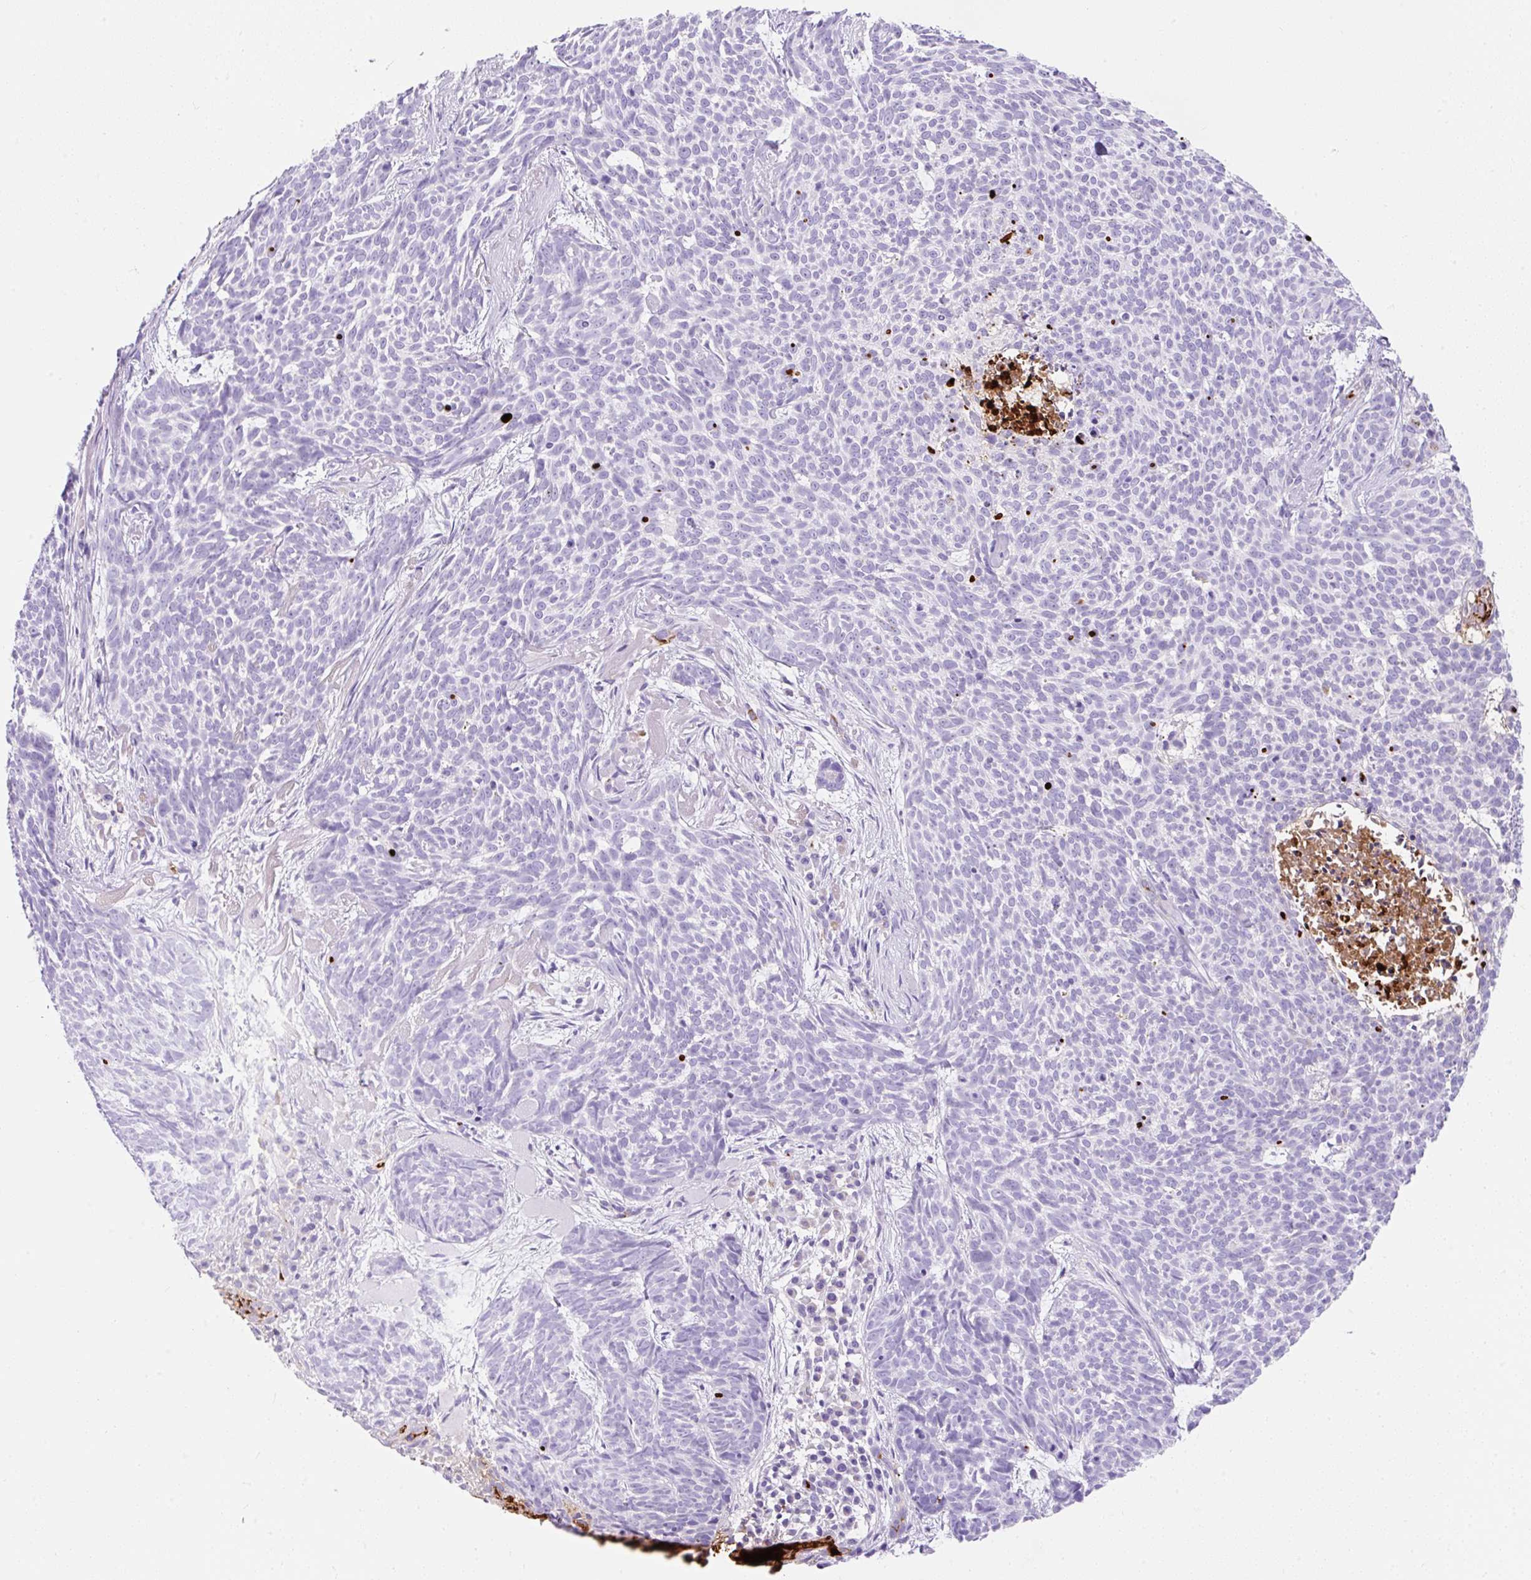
{"staining": {"intensity": "negative", "quantity": "none", "location": "none"}, "tissue": "skin cancer", "cell_type": "Tumor cells", "image_type": "cancer", "snomed": [{"axis": "morphology", "description": "Basal cell carcinoma"}, {"axis": "topography", "description": "Skin"}], "caption": "Tumor cells show no significant protein positivity in skin cancer (basal cell carcinoma).", "gene": "APOC4-APOC2", "patient": {"sex": "female", "age": 93}}